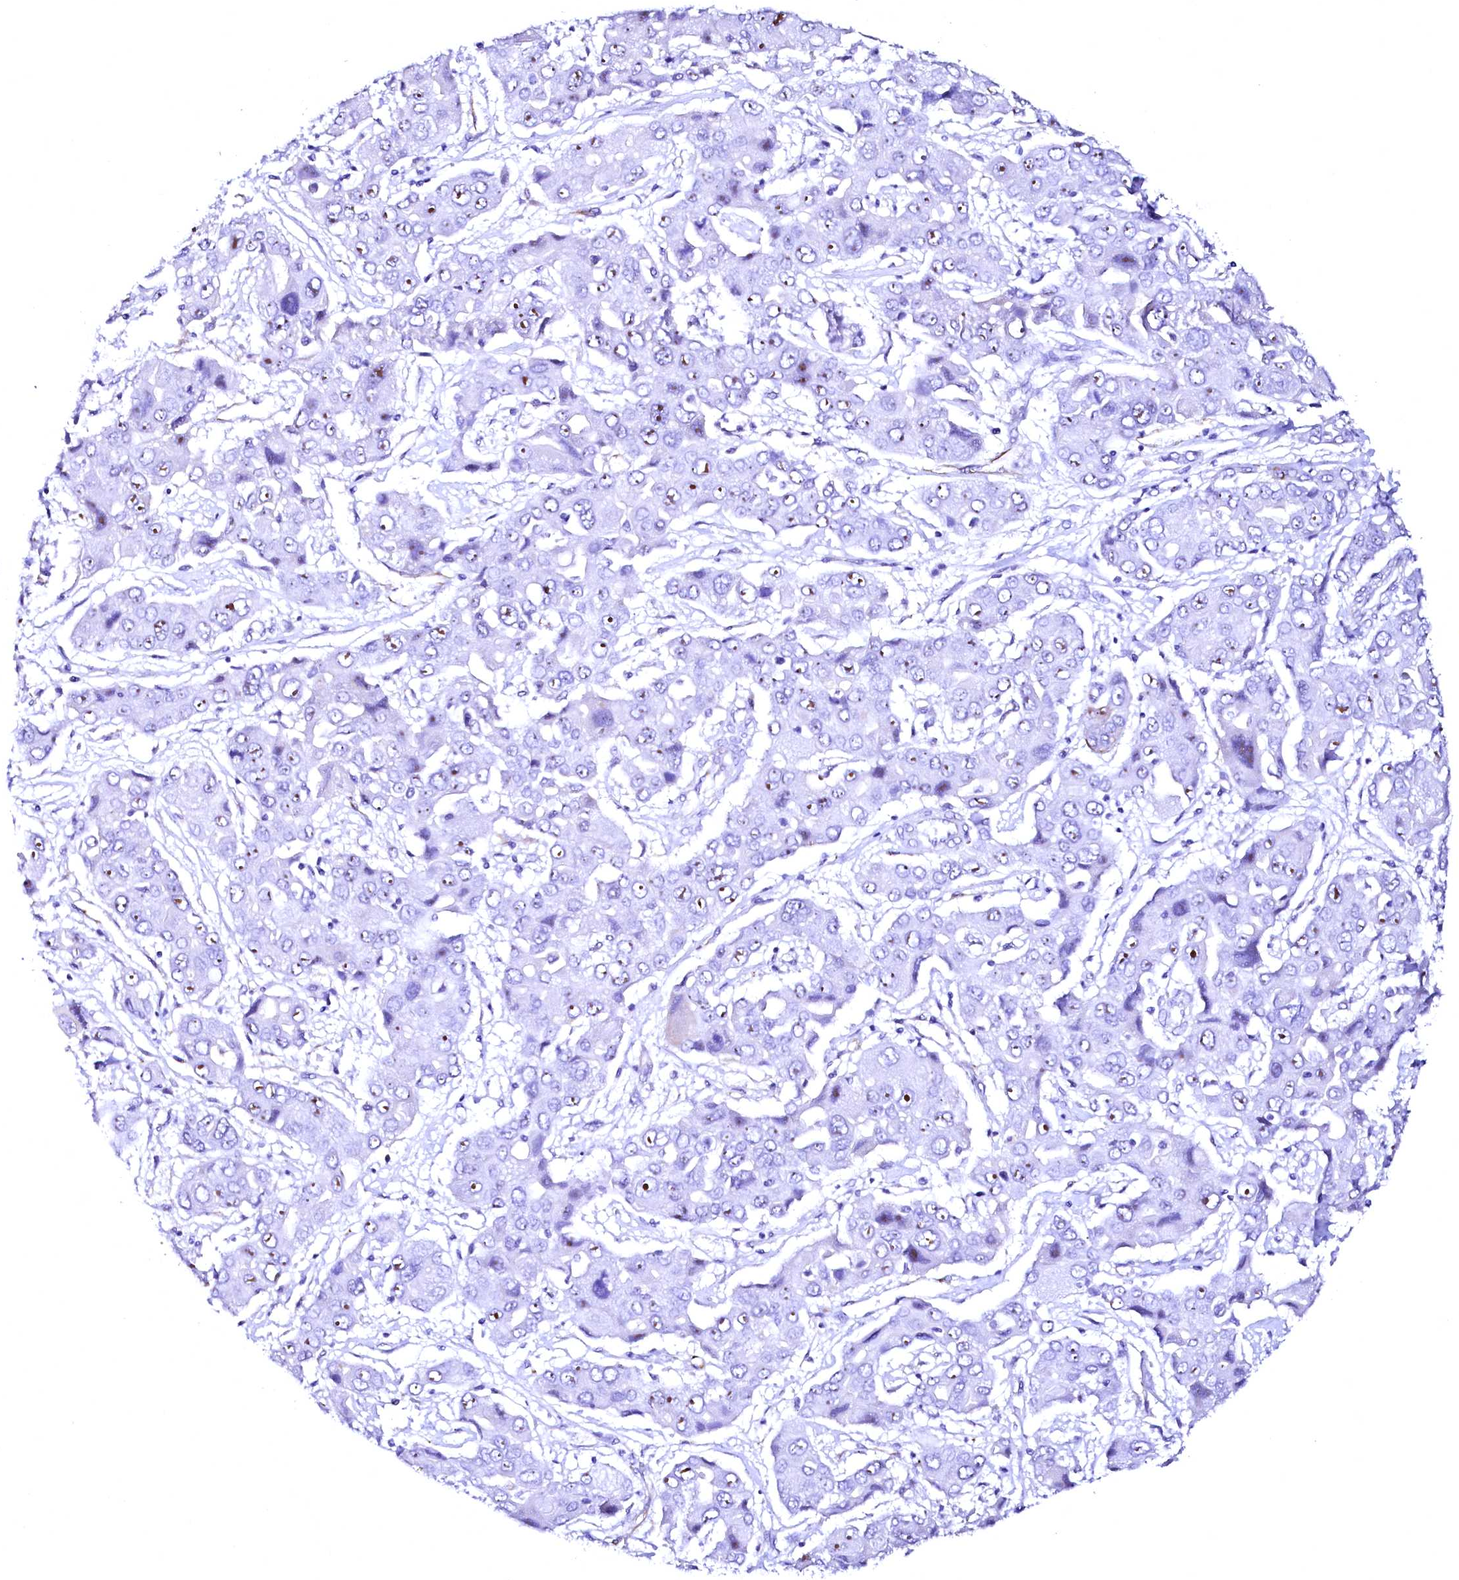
{"staining": {"intensity": "moderate", "quantity": "25%-75%", "location": "nuclear"}, "tissue": "liver cancer", "cell_type": "Tumor cells", "image_type": "cancer", "snomed": [{"axis": "morphology", "description": "Cholangiocarcinoma"}, {"axis": "topography", "description": "Liver"}], "caption": "This histopathology image shows liver cholangiocarcinoma stained with IHC to label a protein in brown. The nuclear of tumor cells show moderate positivity for the protein. Nuclei are counter-stained blue.", "gene": "SFR1", "patient": {"sex": "male", "age": 67}}